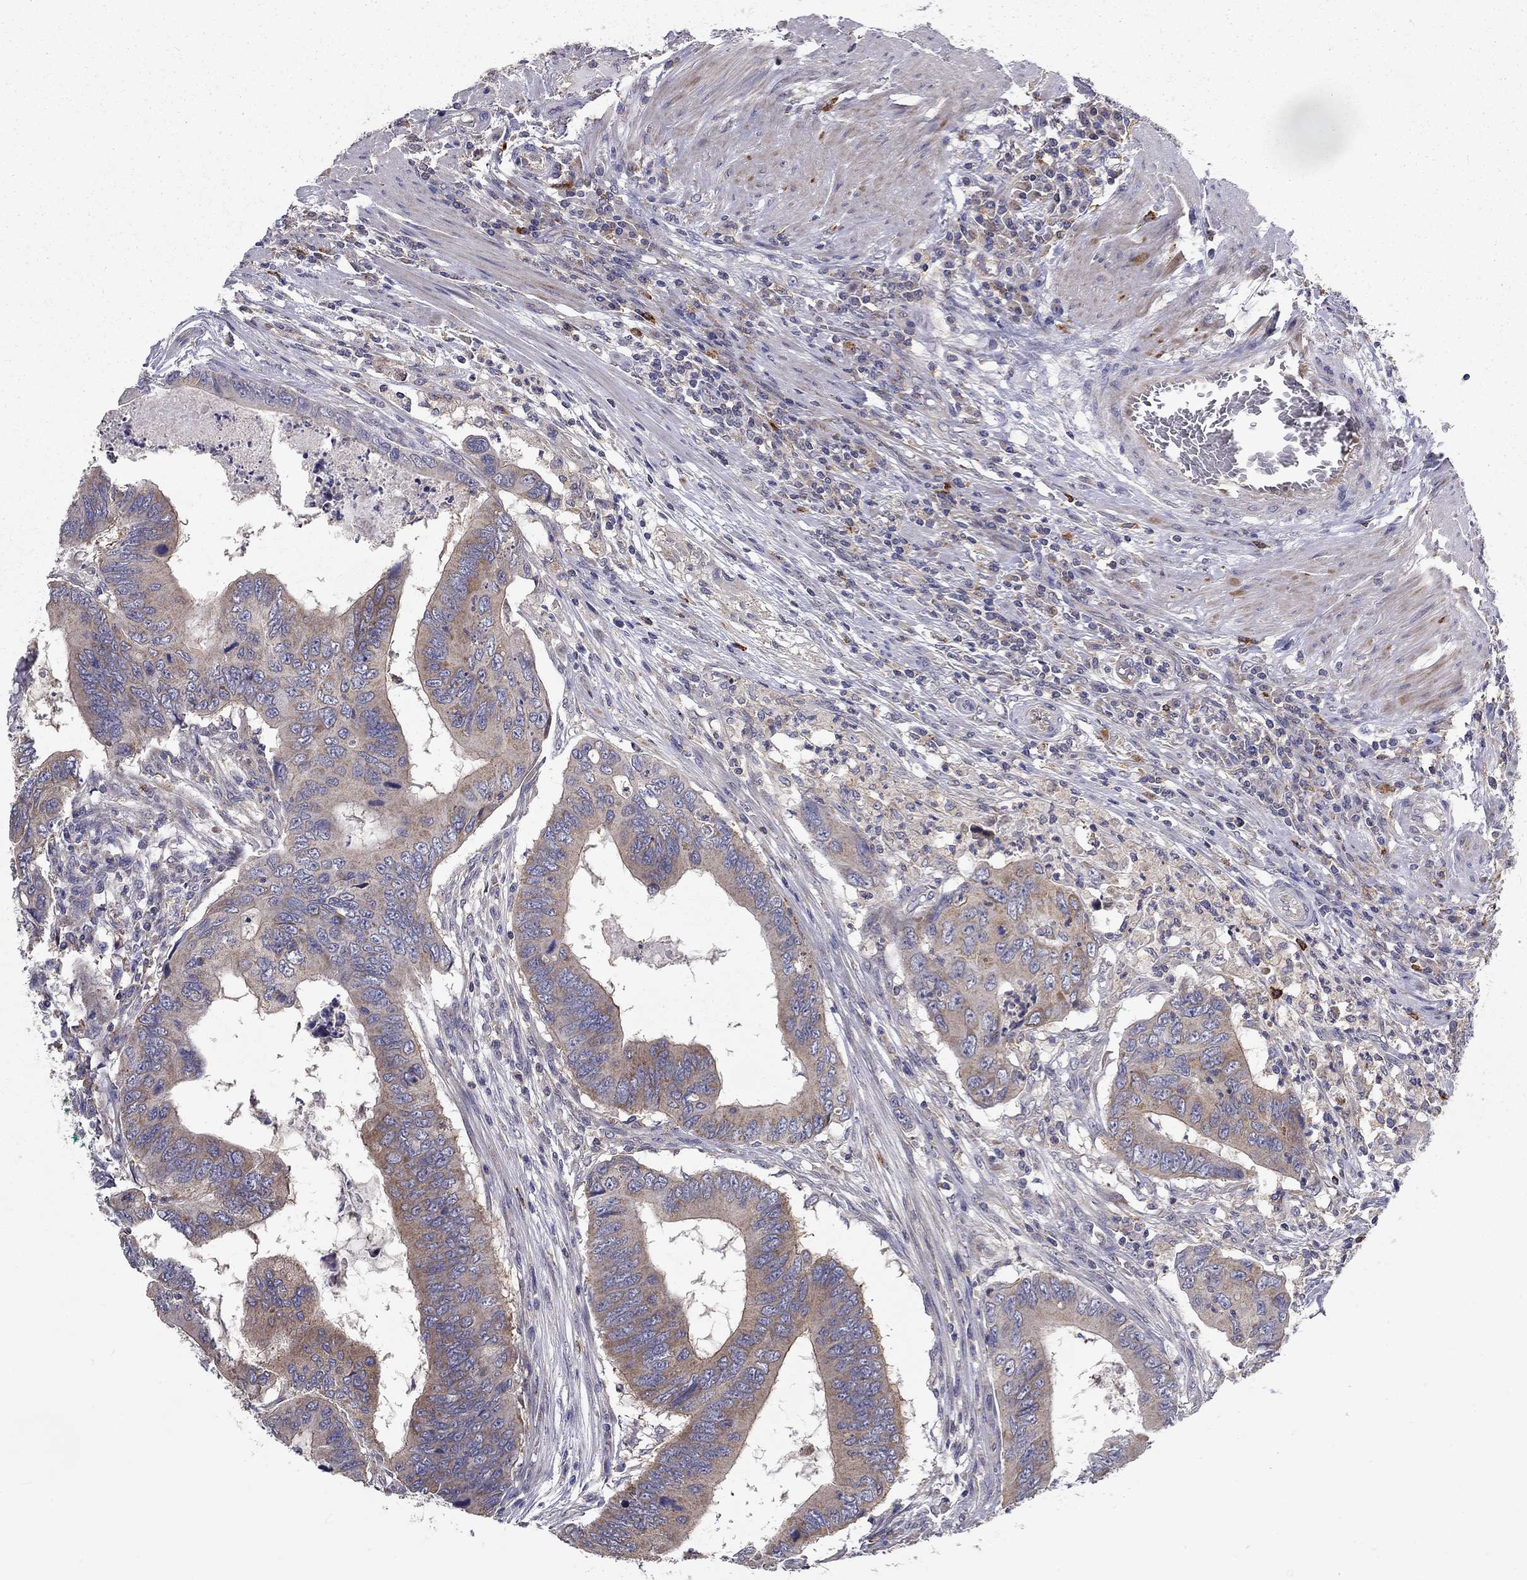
{"staining": {"intensity": "weak", "quantity": "<25%", "location": "cytoplasmic/membranous"}, "tissue": "colorectal cancer", "cell_type": "Tumor cells", "image_type": "cancer", "snomed": [{"axis": "morphology", "description": "Adenocarcinoma, NOS"}, {"axis": "topography", "description": "Colon"}], "caption": "This is an immunohistochemistry (IHC) micrograph of human colorectal cancer (adenocarcinoma). There is no positivity in tumor cells.", "gene": "ALDH4A1", "patient": {"sex": "male", "age": 53}}